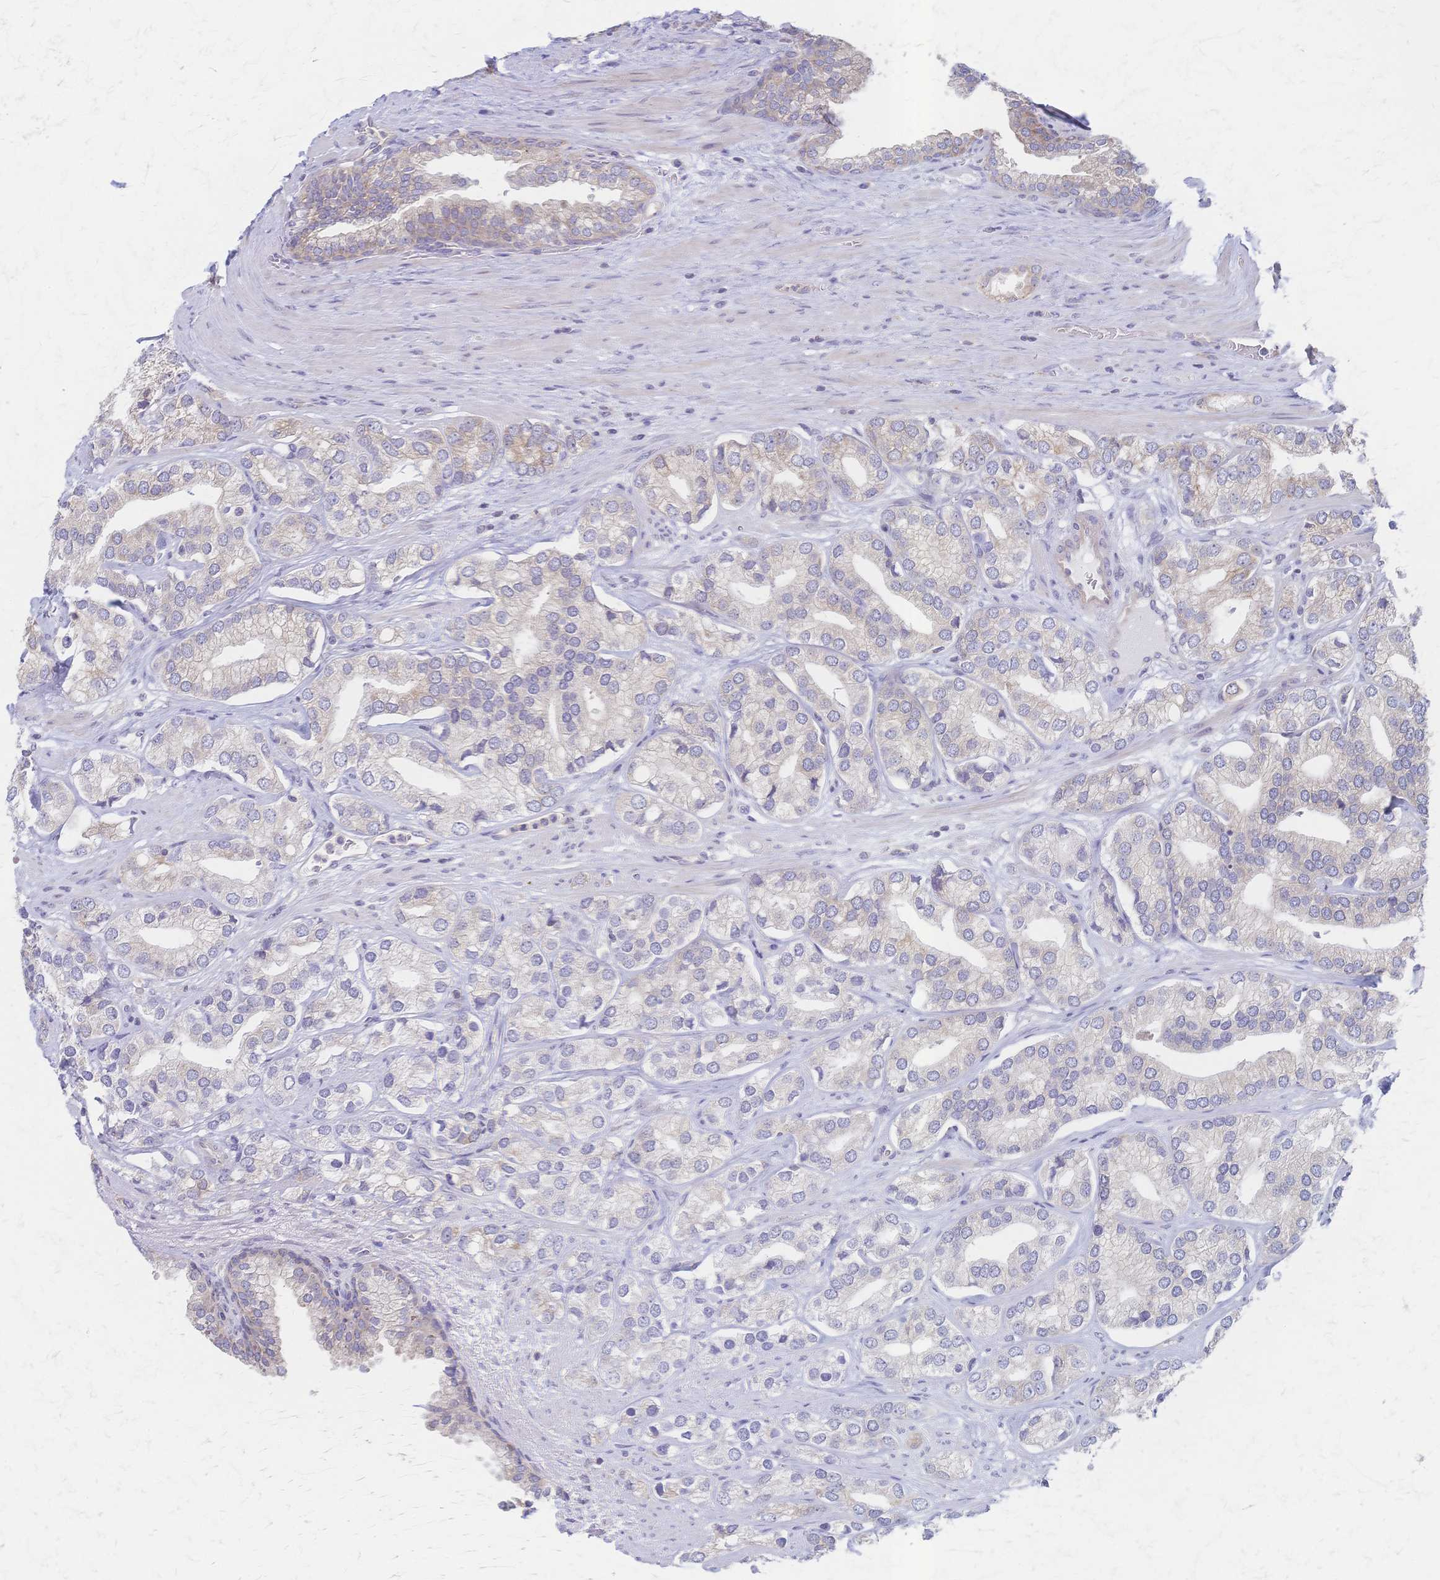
{"staining": {"intensity": "weak", "quantity": "<25%", "location": "cytoplasmic/membranous"}, "tissue": "prostate cancer", "cell_type": "Tumor cells", "image_type": "cancer", "snomed": [{"axis": "morphology", "description": "Adenocarcinoma, High grade"}, {"axis": "topography", "description": "Prostate"}], "caption": "Prostate adenocarcinoma (high-grade) stained for a protein using immunohistochemistry (IHC) shows no expression tumor cells.", "gene": "CYB5A", "patient": {"sex": "male", "age": 58}}